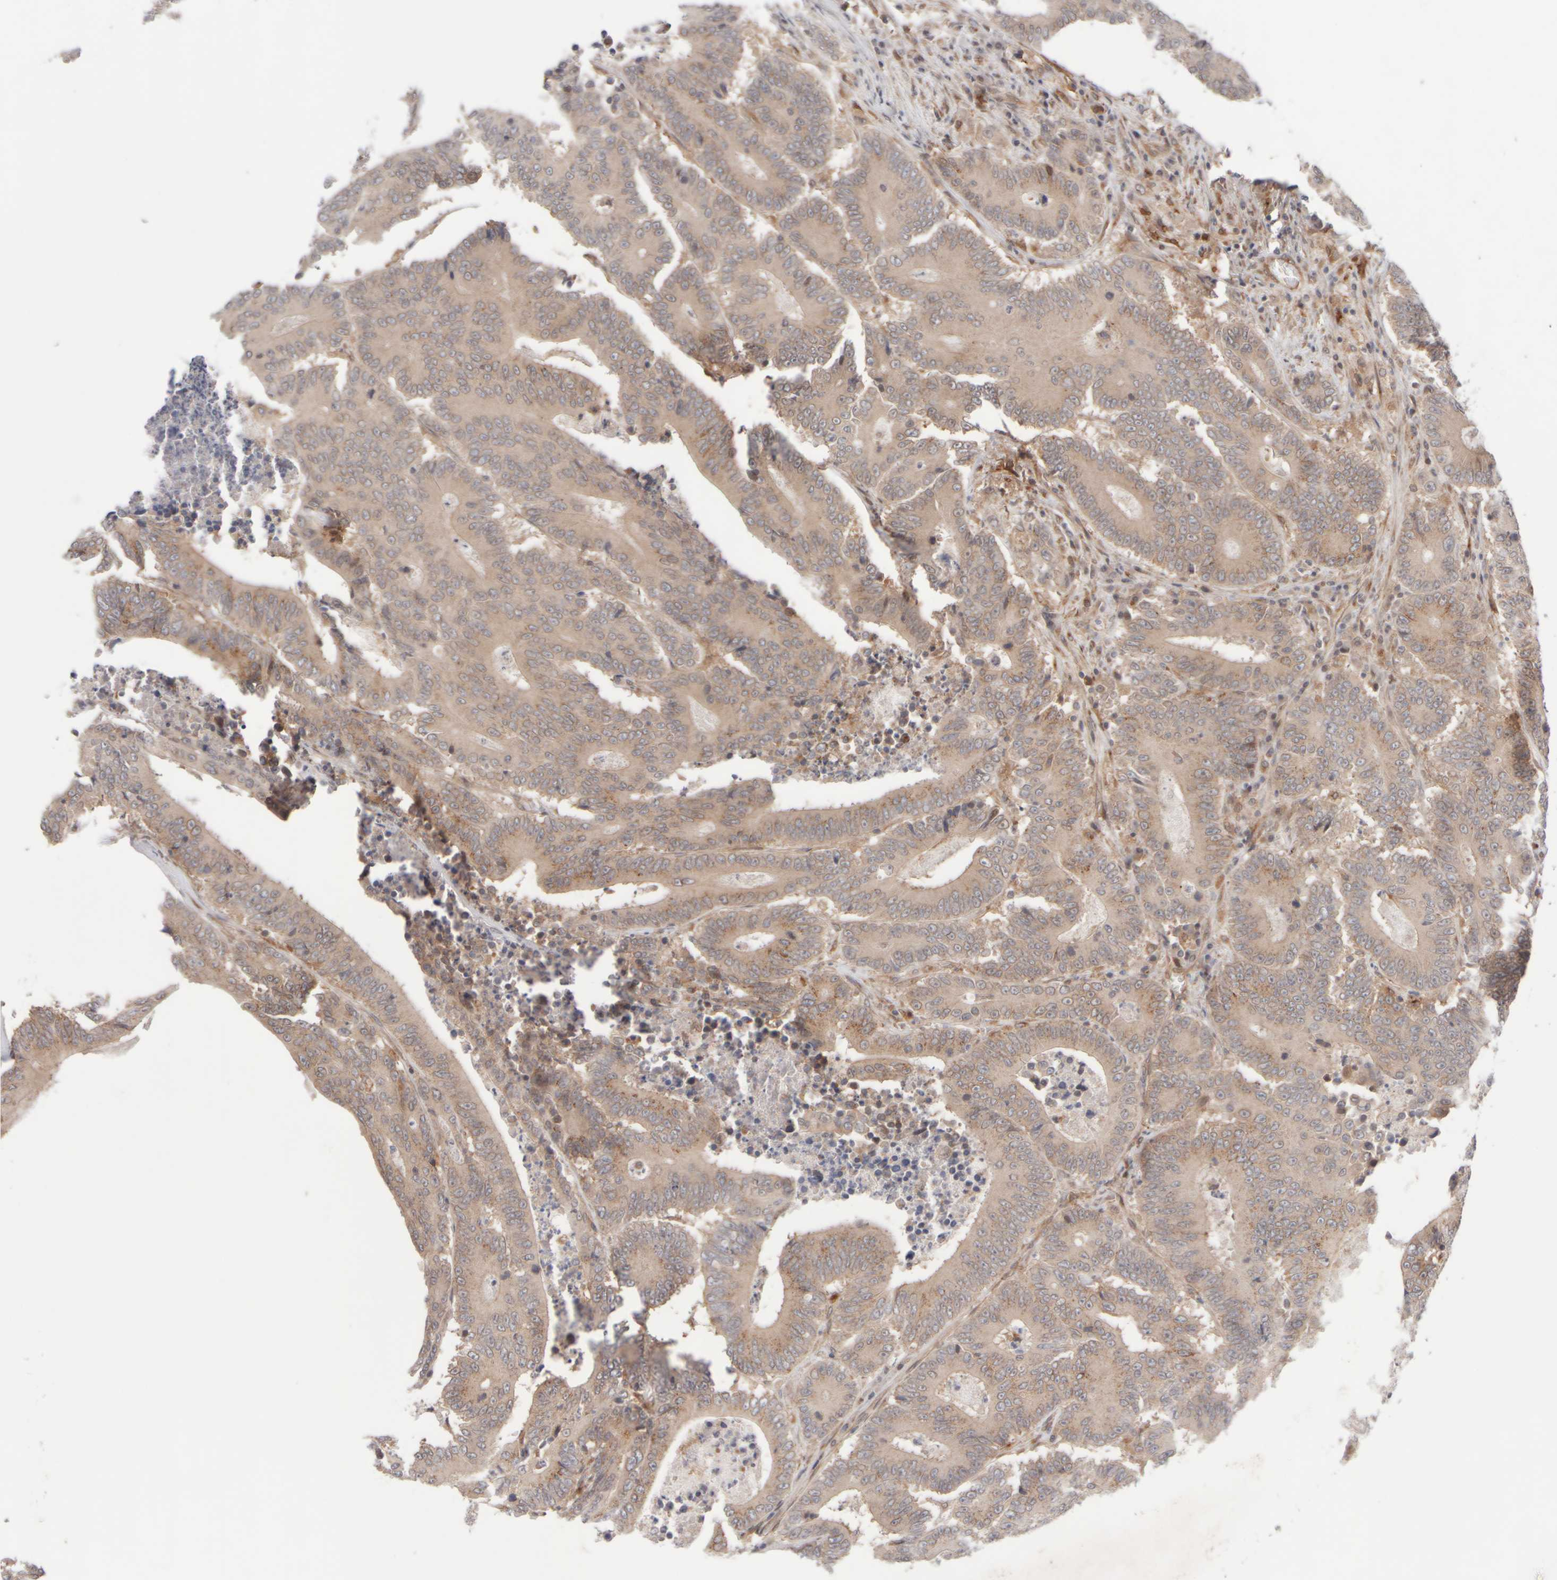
{"staining": {"intensity": "weak", "quantity": ">75%", "location": "cytoplasmic/membranous"}, "tissue": "colorectal cancer", "cell_type": "Tumor cells", "image_type": "cancer", "snomed": [{"axis": "morphology", "description": "Adenocarcinoma, NOS"}, {"axis": "topography", "description": "Colon"}], "caption": "About >75% of tumor cells in colorectal cancer (adenocarcinoma) show weak cytoplasmic/membranous protein positivity as visualized by brown immunohistochemical staining.", "gene": "GCN1", "patient": {"sex": "male", "age": 83}}